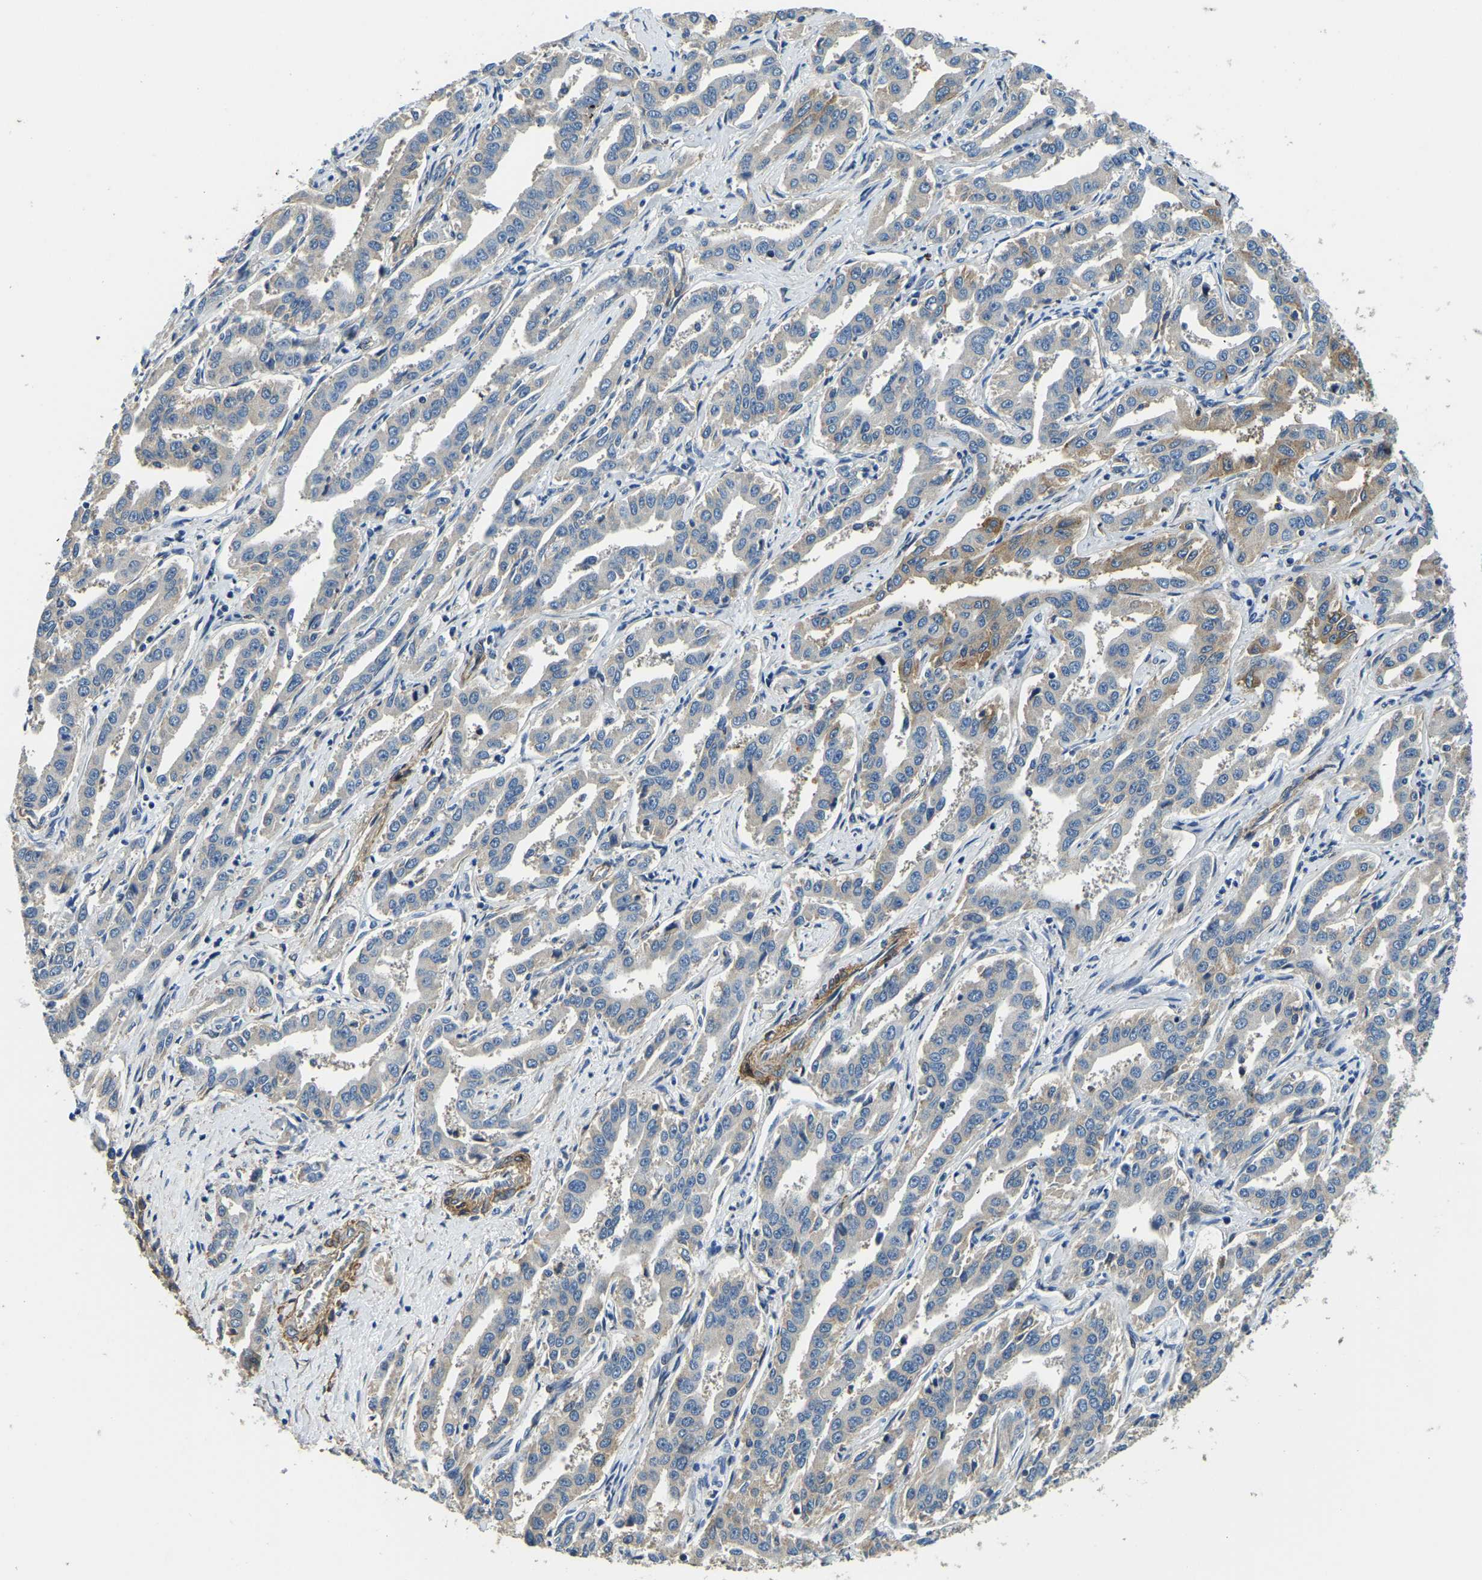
{"staining": {"intensity": "moderate", "quantity": "<25%", "location": "cytoplasmic/membranous"}, "tissue": "liver cancer", "cell_type": "Tumor cells", "image_type": "cancer", "snomed": [{"axis": "morphology", "description": "Cholangiocarcinoma"}, {"axis": "topography", "description": "Liver"}], "caption": "A micrograph of liver cancer stained for a protein exhibits moderate cytoplasmic/membranous brown staining in tumor cells.", "gene": "RNF39", "patient": {"sex": "male", "age": 59}}